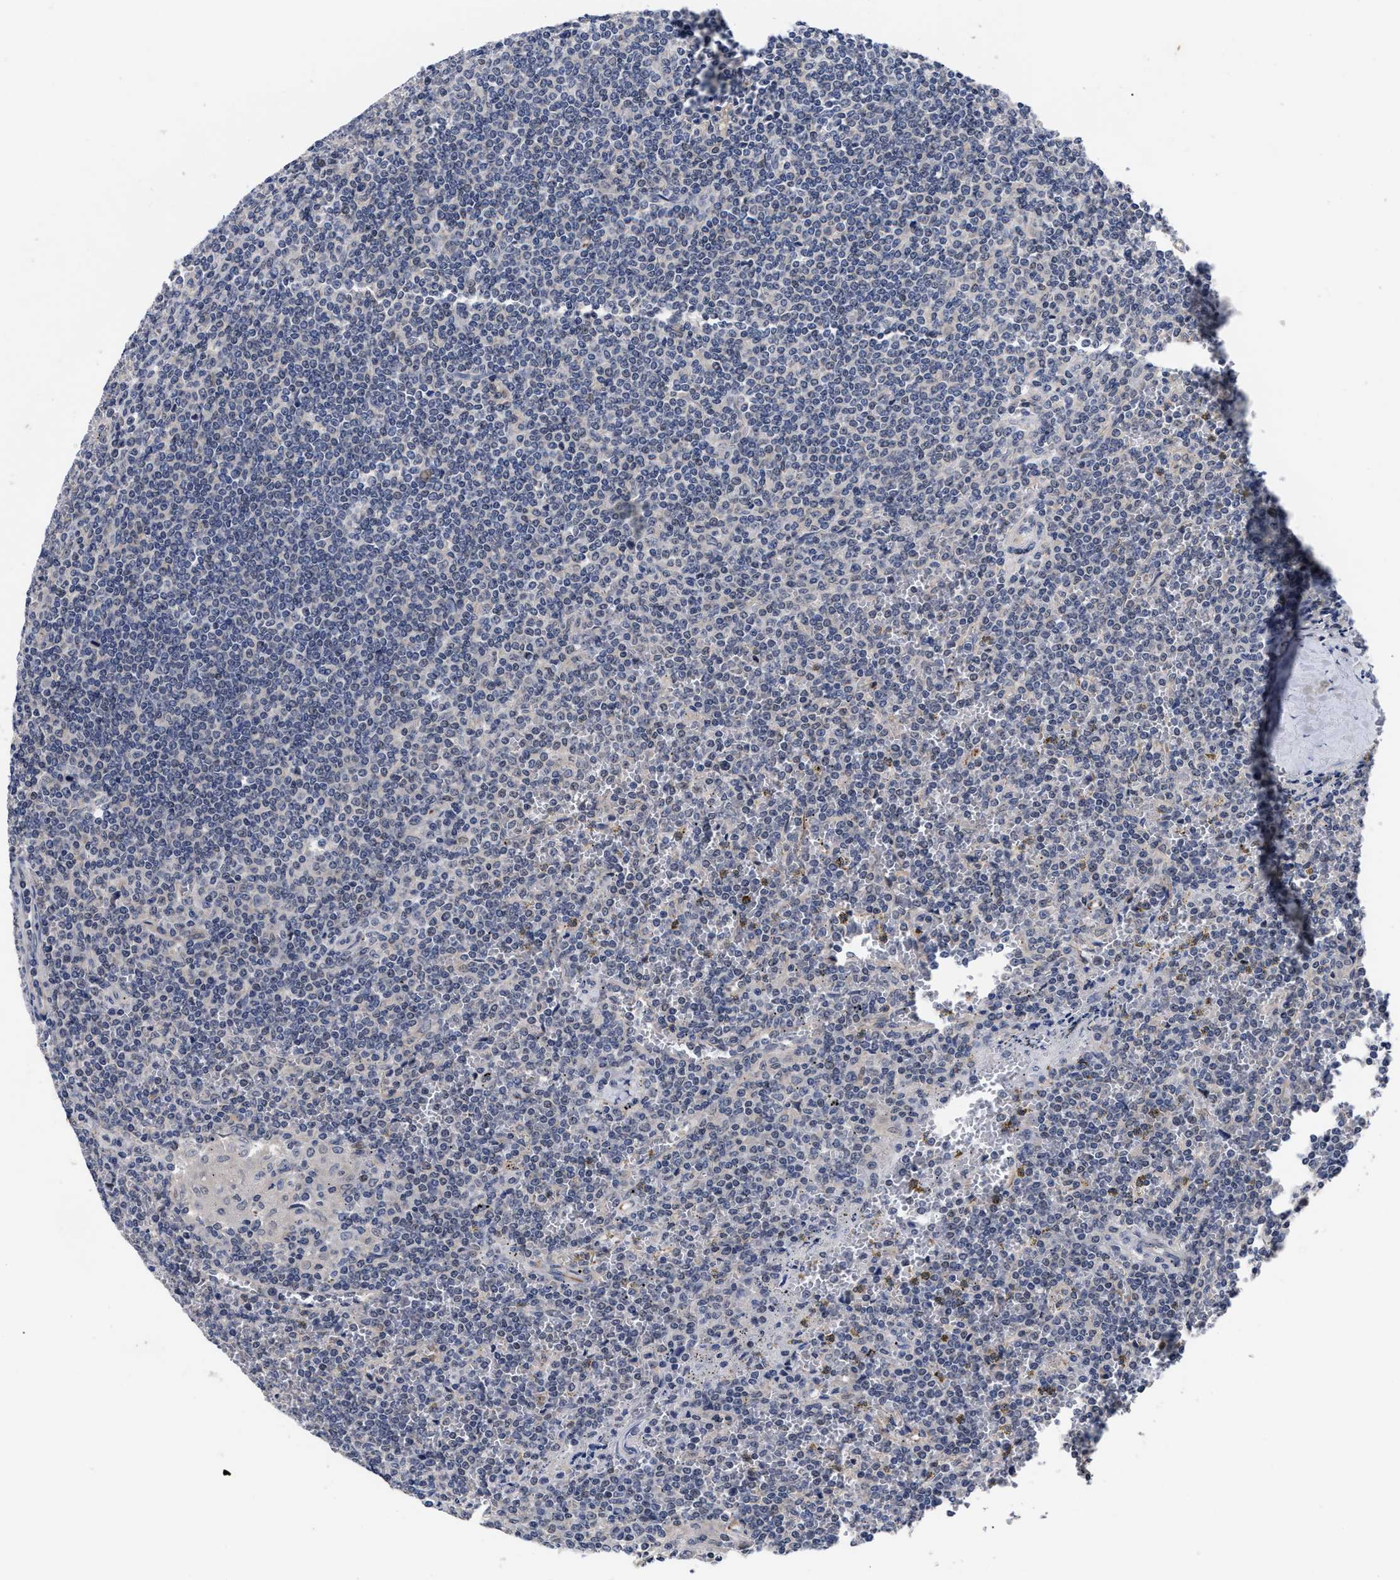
{"staining": {"intensity": "negative", "quantity": "none", "location": "none"}, "tissue": "lymphoma", "cell_type": "Tumor cells", "image_type": "cancer", "snomed": [{"axis": "morphology", "description": "Malignant lymphoma, non-Hodgkin's type, Low grade"}, {"axis": "topography", "description": "Spleen"}], "caption": "Immunohistochemistry (IHC) image of lymphoma stained for a protein (brown), which reveals no expression in tumor cells. The staining was performed using DAB (3,3'-diaminobenzidine) to visualize the protein expression in brown, while the nuclei were stained in blue with hematoxylin (Magnification: 20x).", "gene": "CCN5", "patient": {"sex": "female", "age": 19}}